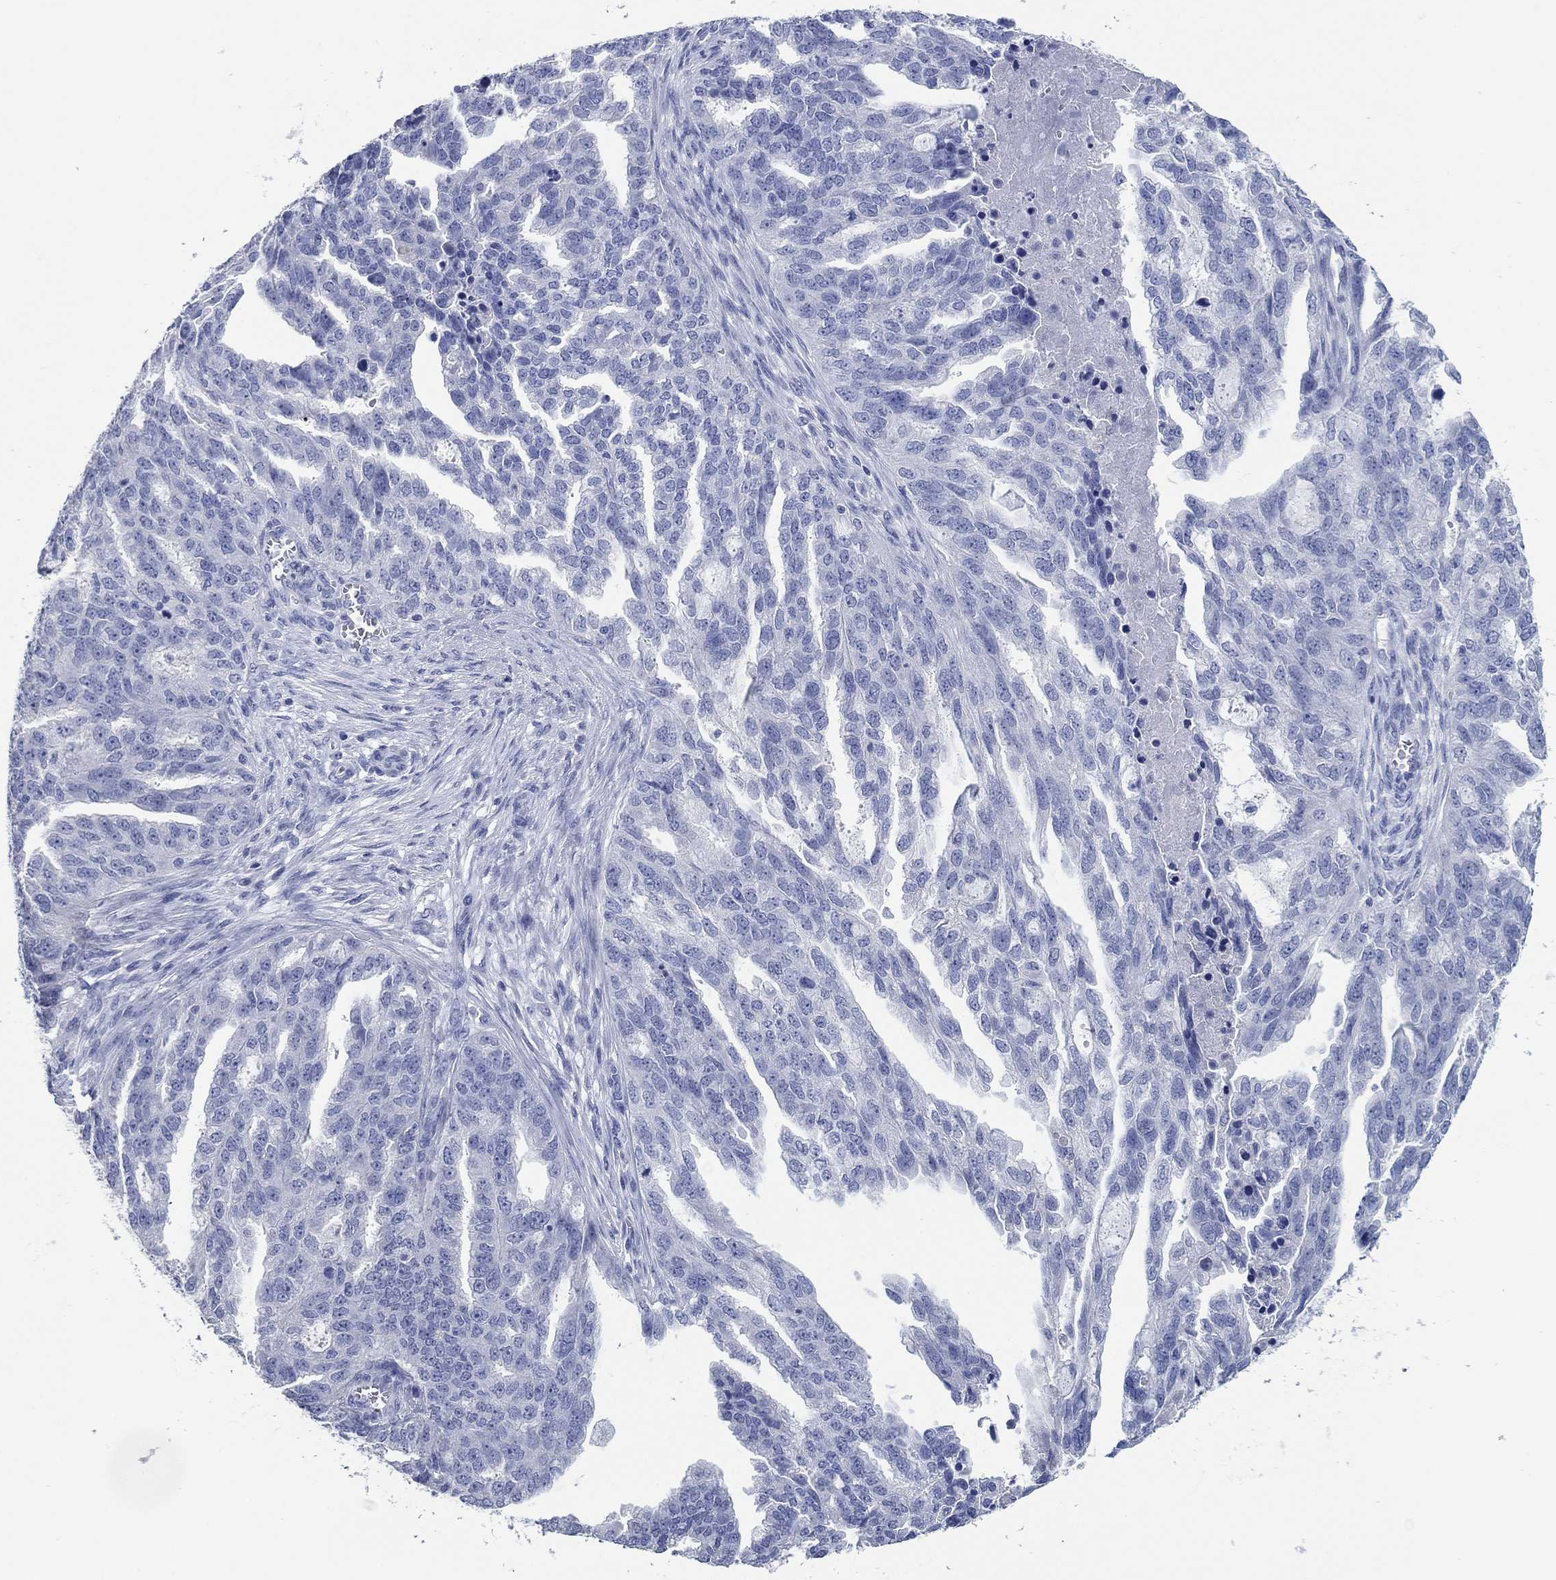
{"staining": {"intensity": "negative", "quantity": "none", "location": "none"}, "tissue": "ovarian cancer", "cell_type": "Tumor cells", "image_type": "cancer", "snomed": [{"axis": "morphology", "description": "Cystadenocarcinoma, serous, NOS"}, {"axis": "topography", "description": "Ovary"}], "caption": "IHC of ovarian cancer exhibits no expression in tumor cells.", "gene": "POU5F1", "patient": {"sex": "female", "age": 51}}